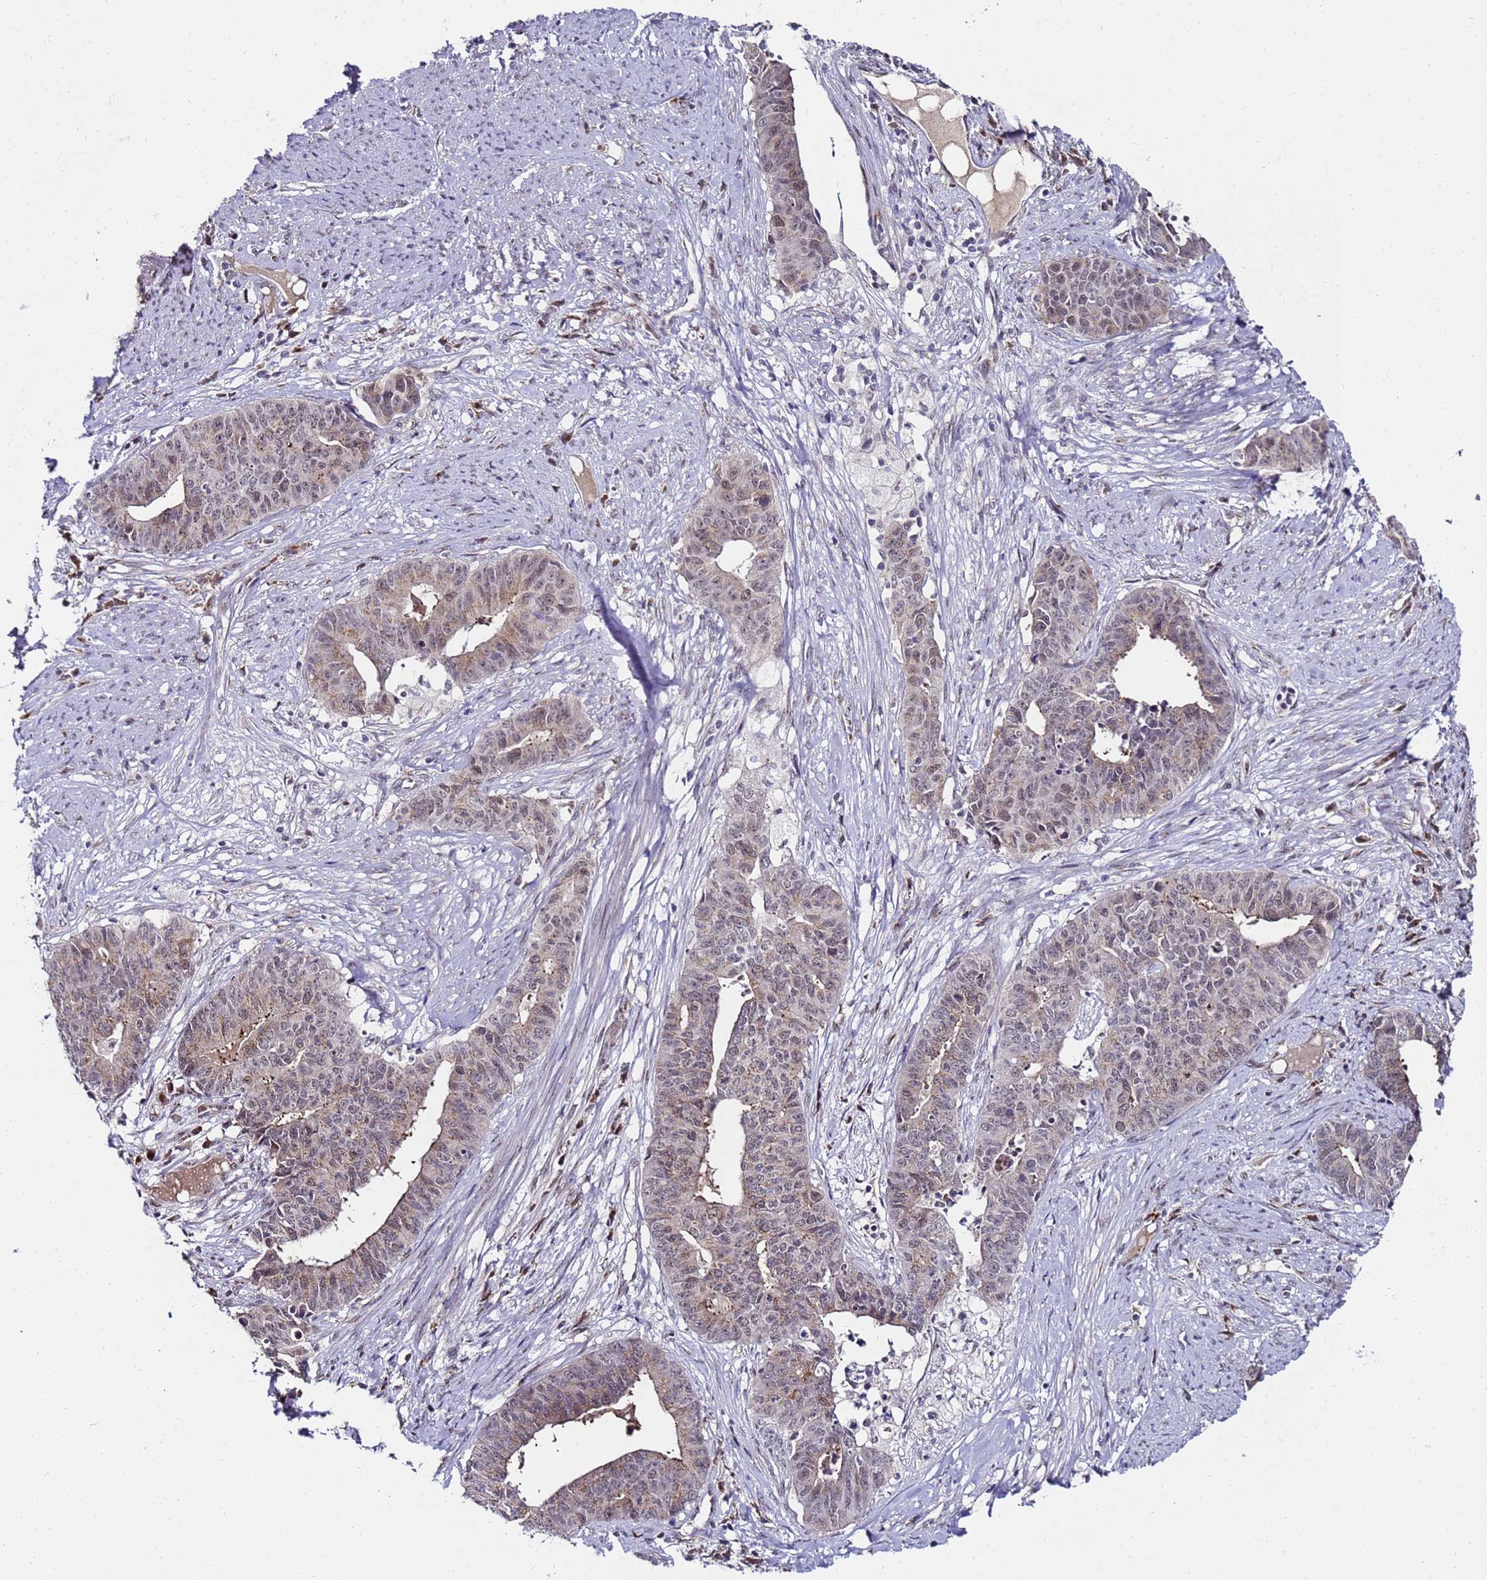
{"staining": {"intensity": "moderate", "quantity": "25%-75%", "location": "cytoplasmic/membranous,nuclear"}, "tissue": "endometrial cancer", "cell_type": "Tumor cells", "image_type": "cancer", "snomed": [{"axis": "morphology", "description": "Adenocarcinoma, NOS"}, {"axis": "topography", "description": "Endometrium"}], "caption": "Endometrial adenocarcinoma was stained to show a protein in brown. There is medium levels of moderate cytoplasmic/membranous and nuclear positivity in approximately 25%-75% of tumor cells. (brown staining indicates protein expression, while blue staining denotes nuclei).", "gene": "C19orf47", "patient": {"sex": "female", "age": 59}}